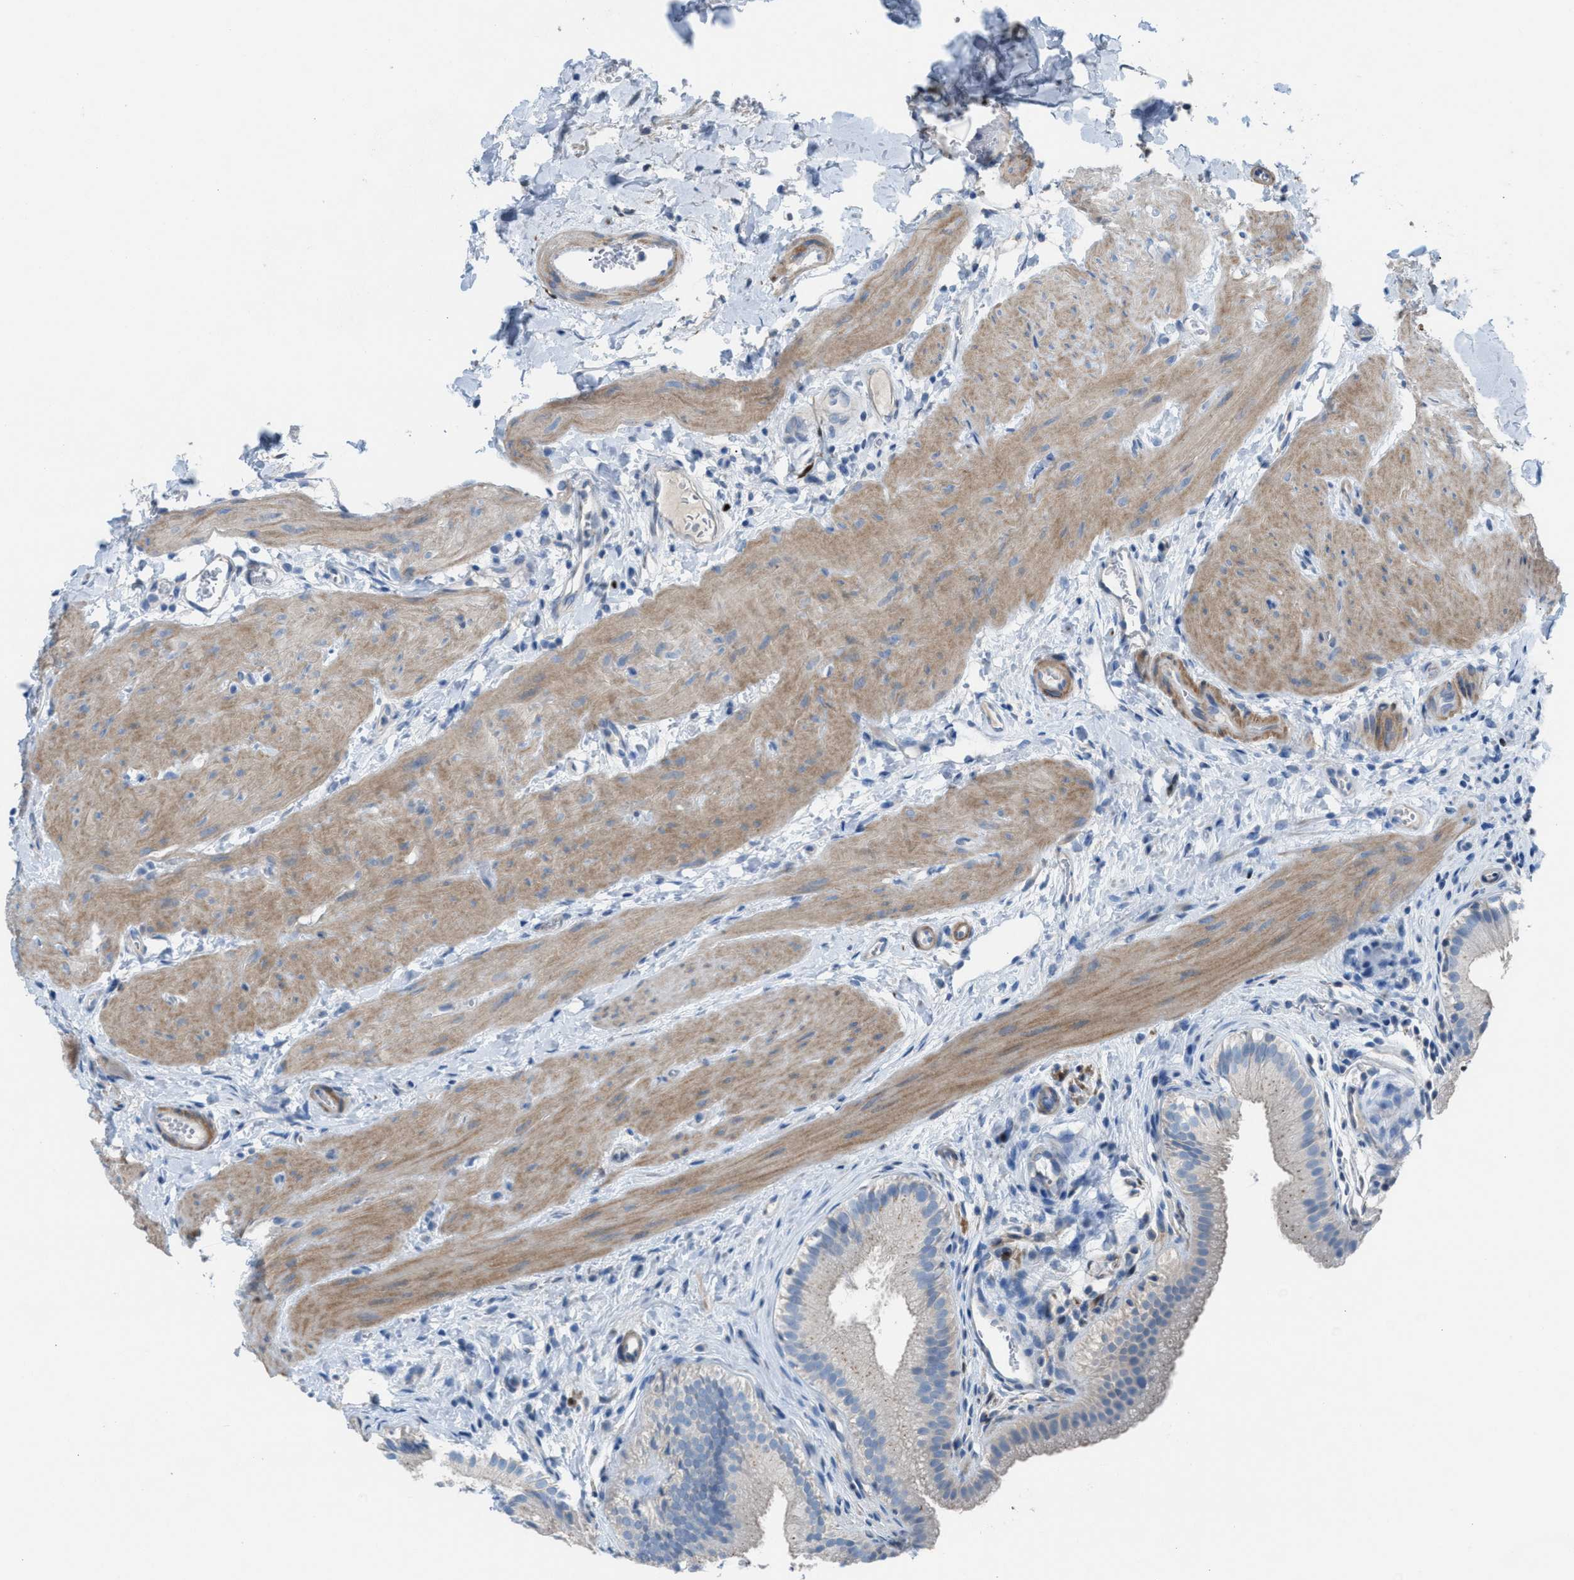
{"staining": {"intensity": "negative", "quantity": "none", "location": "none"}, "tissue": "gallbladder", "cell_type": "Glandular cells", "image_type": "normal", "snomed": [{"axis": "morphology", "description": "Normal tissue, NOS"}, {"axis": "topography", "description": "Gallbladder"}], "caption": "Glandular cells show no significant expression in normal gallbladder.", "gene": "ASPA", "patient": {"sex": "female", "age": 26}}